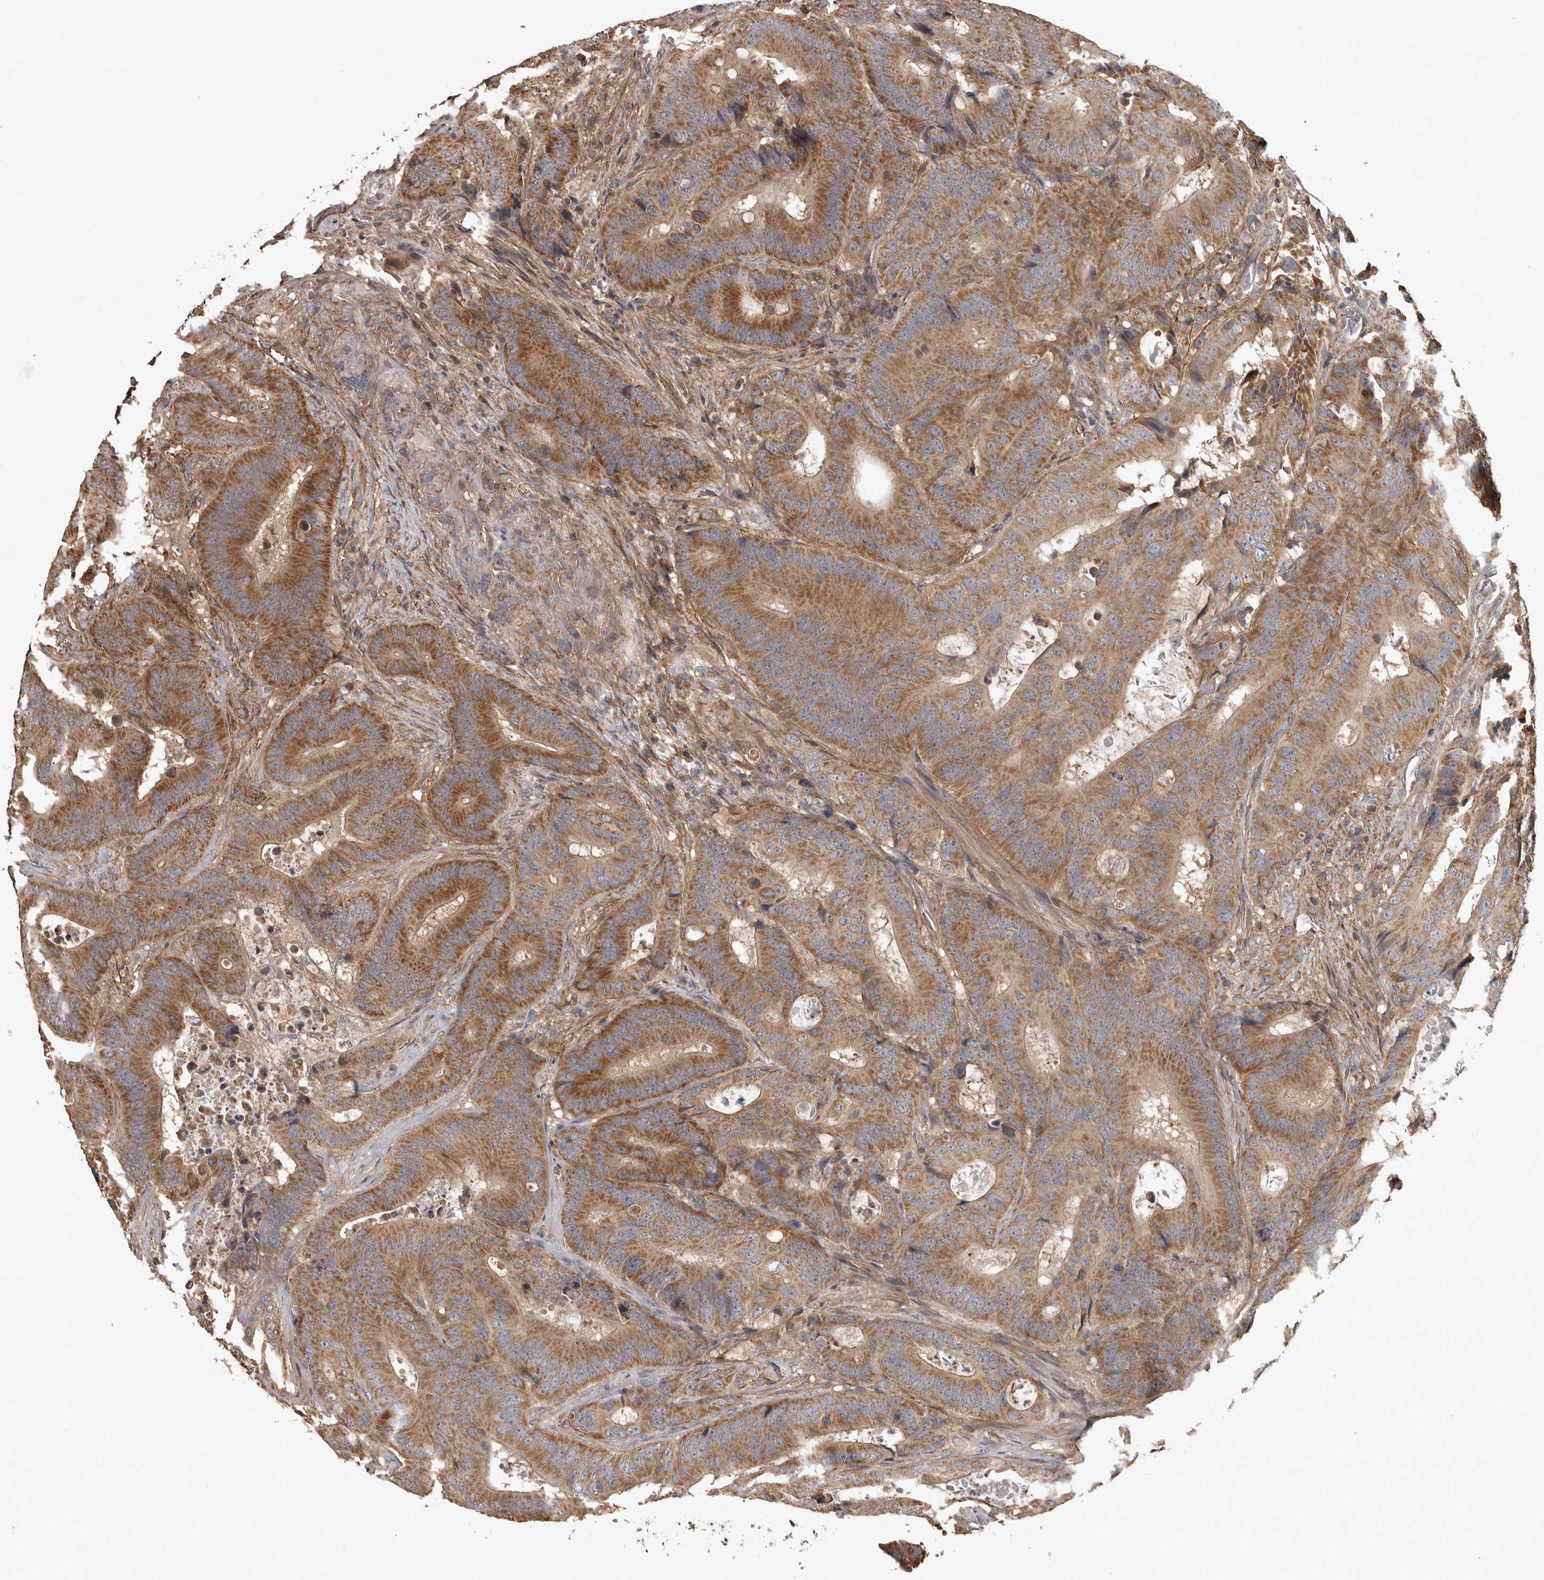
{"staining": {"intensity": "moderate", "quantity": ">75%", "location": "cytoplasmic/membranous"}, "tissue": "colorectal cancer", "cell_type": "Tumor cells", "image_type": "cancer", "snomed": [{"axis": "morphology", "description": "Adenocarcinoma, NOS"}, {"axis": "topography", "description": "Colon"}], "caption": "Immunohistochemistry (IHC) (DAB) staining of colorectal adenocarcinoma exhibits moderate cytoplasmic/membranous protein positivity in about >75% of tumor cells.", "gene": "TRMT61B", "patient": {"sex": "male", "age": 83}}